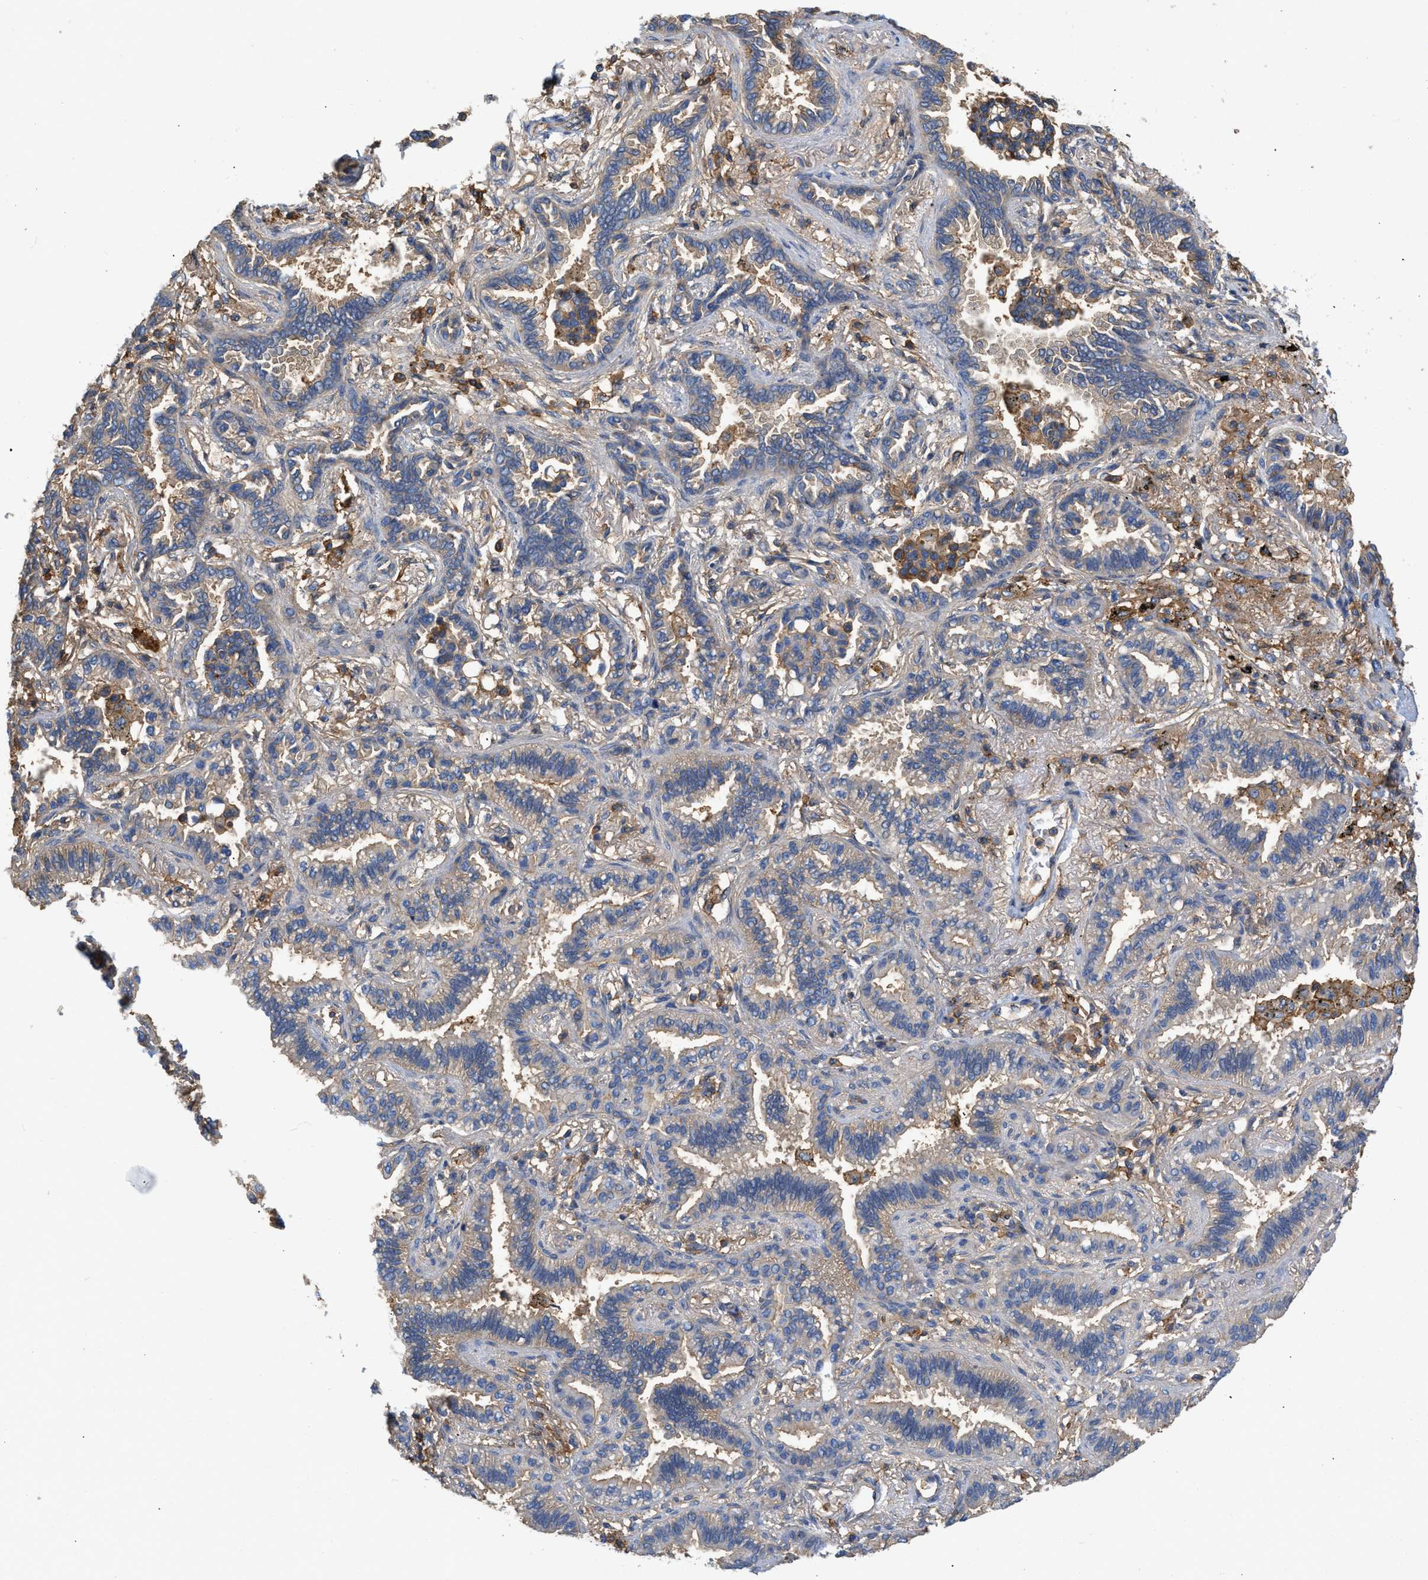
{"staining": {"intensity": "weak", "quantity": "25%-75%", "location": "cytoplasmic/membranous"}, "tissue": "lung cancer", "cell_type": "Tumor cells", "image_type": "cancer", "snomed": [{"axis": "morphology", "description": "Normal tissue, NOS"}, {"axis": "morphology", "description": "Adenocarcinoma, NOS"}, {"axis": "topography", "description": "Lung"}], "caption": "Immunohistochemical staining of adenocarcinoma (lung) exhibits weak cytoplasmic/membranous protein positivity in about 25%-75% of tumor cells. (DAB (3,3'-diaminobenzidine) = brown stain, brightfield microscopy at high magnification).", "gene": "GNB4", "patient": {"sex": "male", "age": 59}}